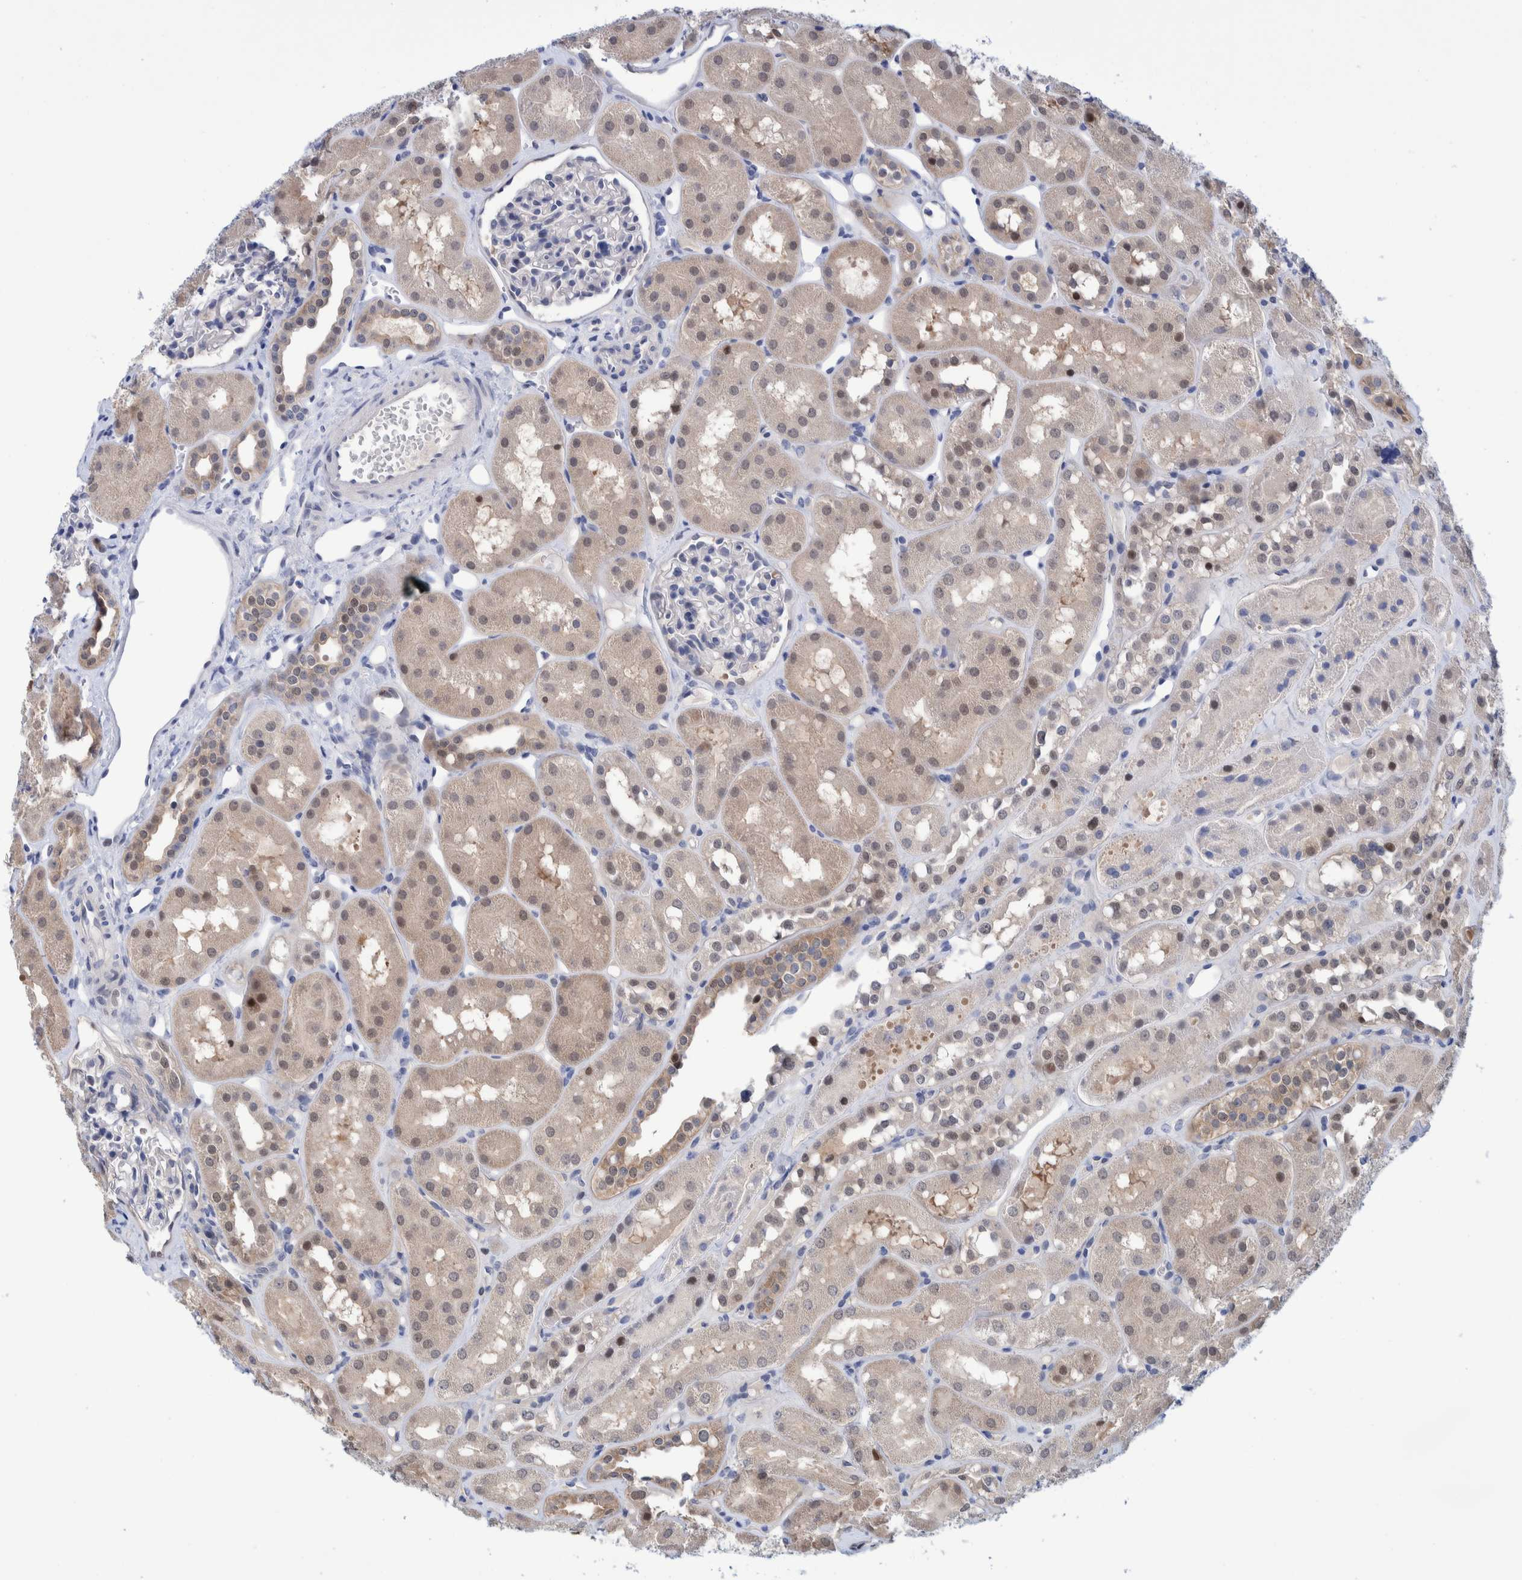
{"staining": {"intensity": "negative", "quantity": "none", "location": "none"}, "tissue": "kidney", "cell_type": "Cells in glomeruli", "image_type": "normal", "snomed": [{"axis": "morphology", "description": "Normal tissue, NOS"}, {"axis": "topography", "description": "Kidney"}], "caption": "Immunohistochemical staining of benign kidney demonstrates no significant positivity in cells in glomeruli. (Brightfield microscopy of DAB immunohistochemistry (IHC) at high magnification).", "gene": "PFAS", "patient": {"sex": "male", "age": 16}}